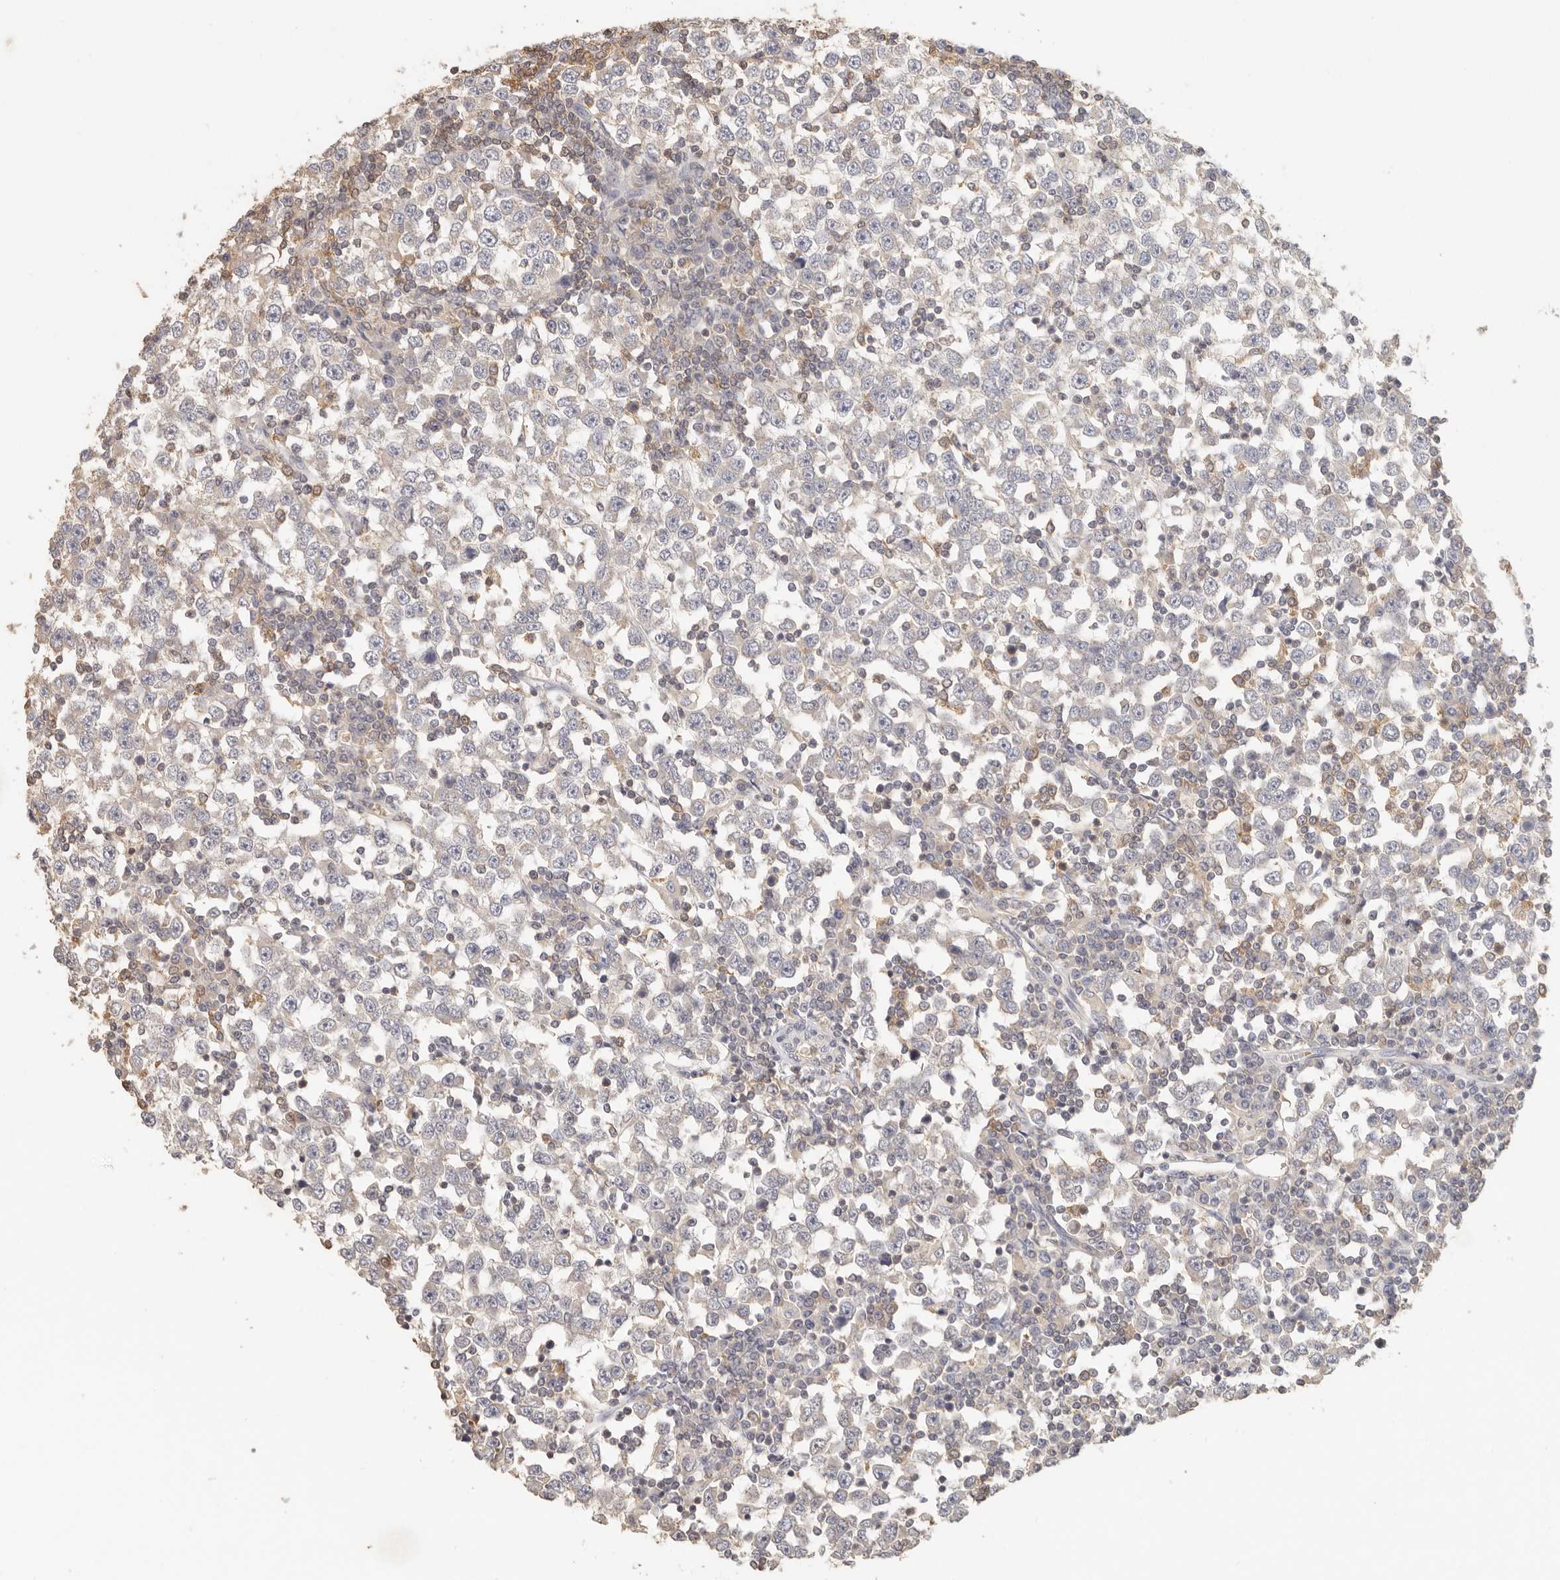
{"staining": {"intensity": "negative", "quantity": "none", "location": "none"}, "tissue": "testis cancer", "cell_type": "Tumor cells", "image_type": "cancer", "snomed": [{"axis": "morphology", "description": "Seminoma, NOS"}, {"axis": "topography", "description": "Testis"}], "caption": "Tumor cells show no significant positivity in testis cancer.", "gene": "CSK", "patient": {"sex": "male", "age": 65}}